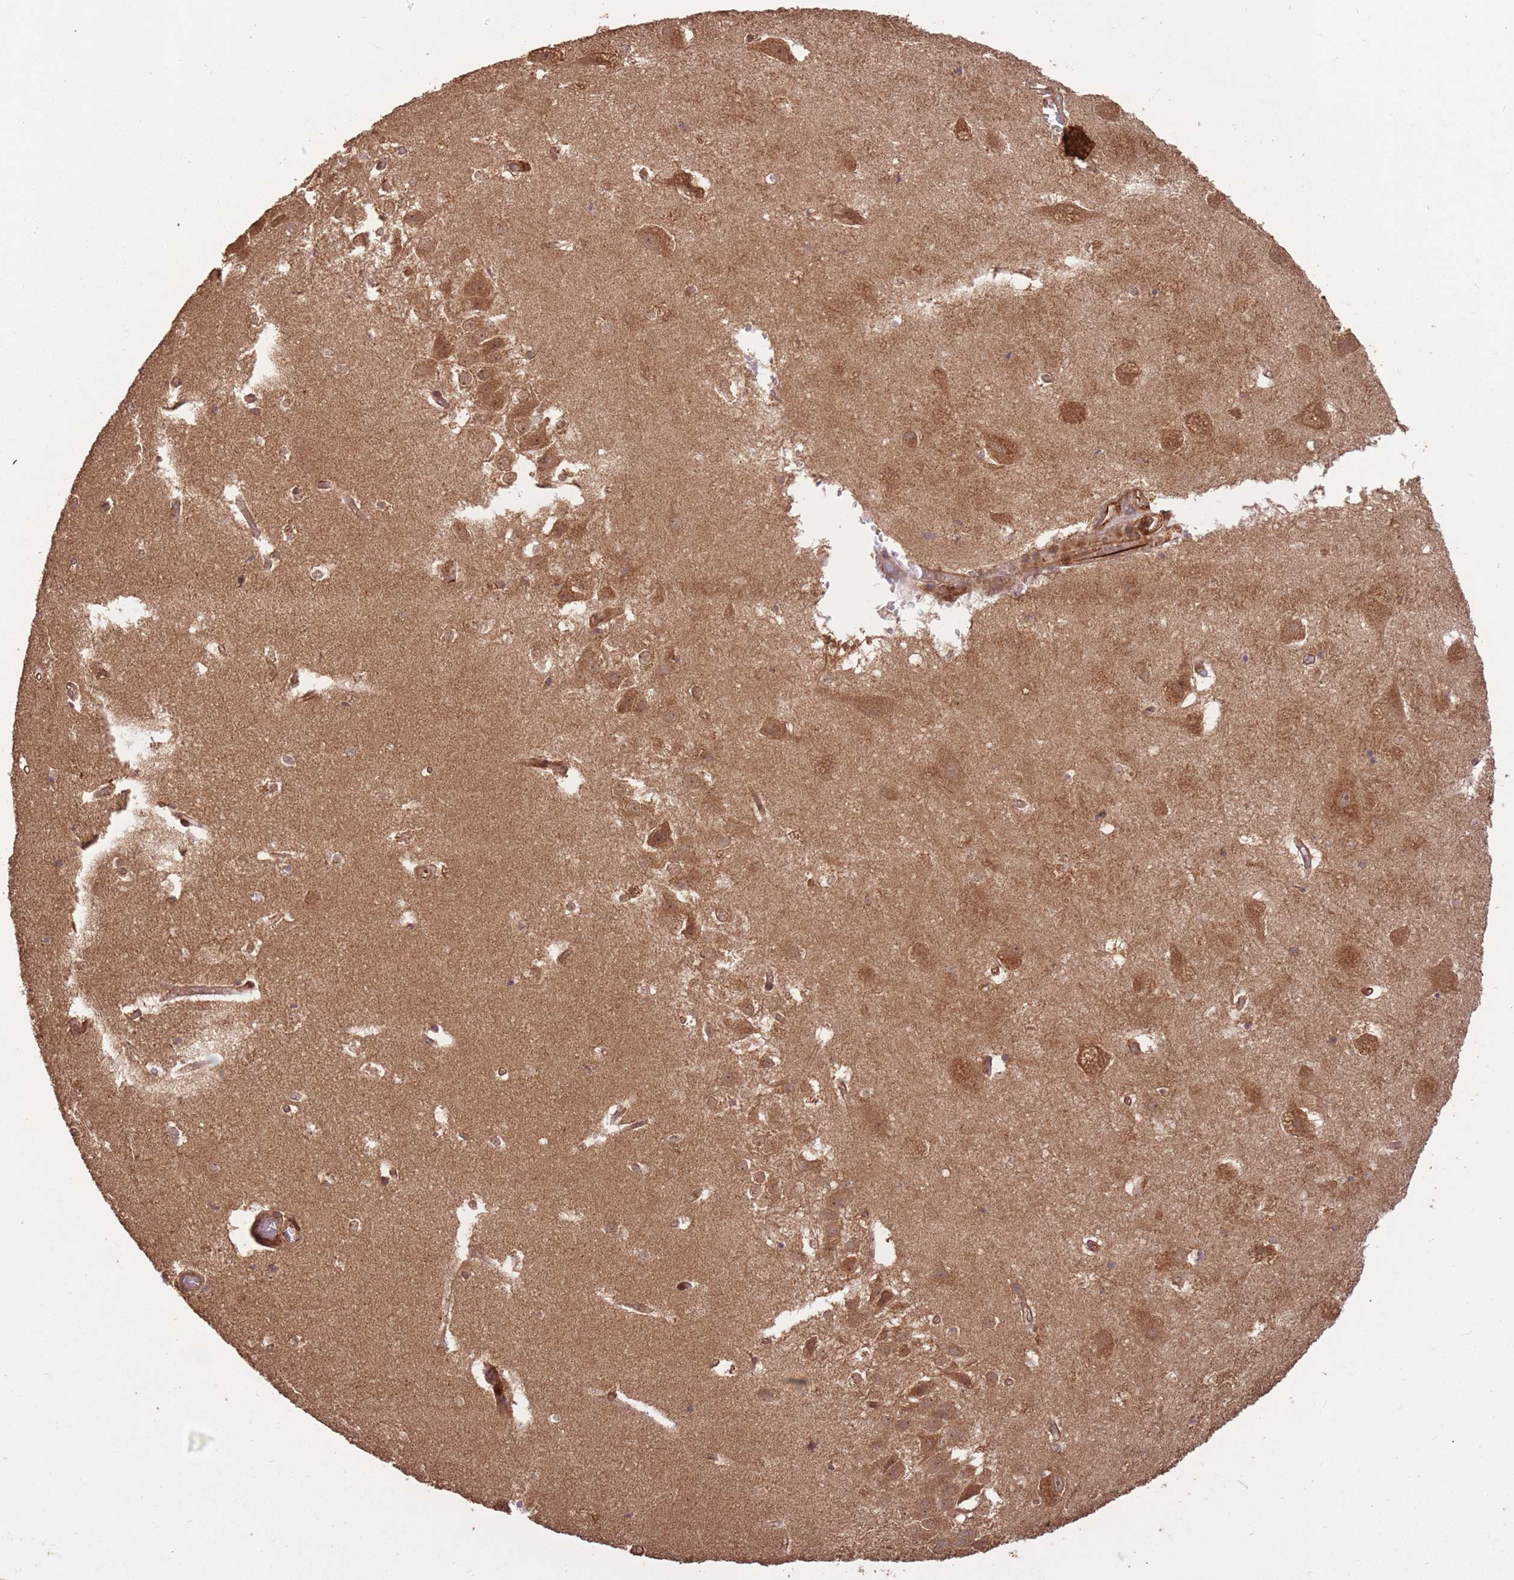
{"staining": {"intensity": "weak", "quantity": "<25%", "location": "cytoplasmic/membranous"}, "tissue": "hippocampus", "cell_type": "Glial cells", "image_type": "normal", "snomed": [{"axis": "morphology", "description": "Normal tissue, NOS"}, {"axis": "topography", "description": "Hippocampus"}], "caption": "Immunohistochemistry (IHC) image of normal hippocampus stained for a protein (brown), which exhibits no positivity in glial cells.", "gene": "ERBB3", "patient": {"sex": "female", "age": 52}}